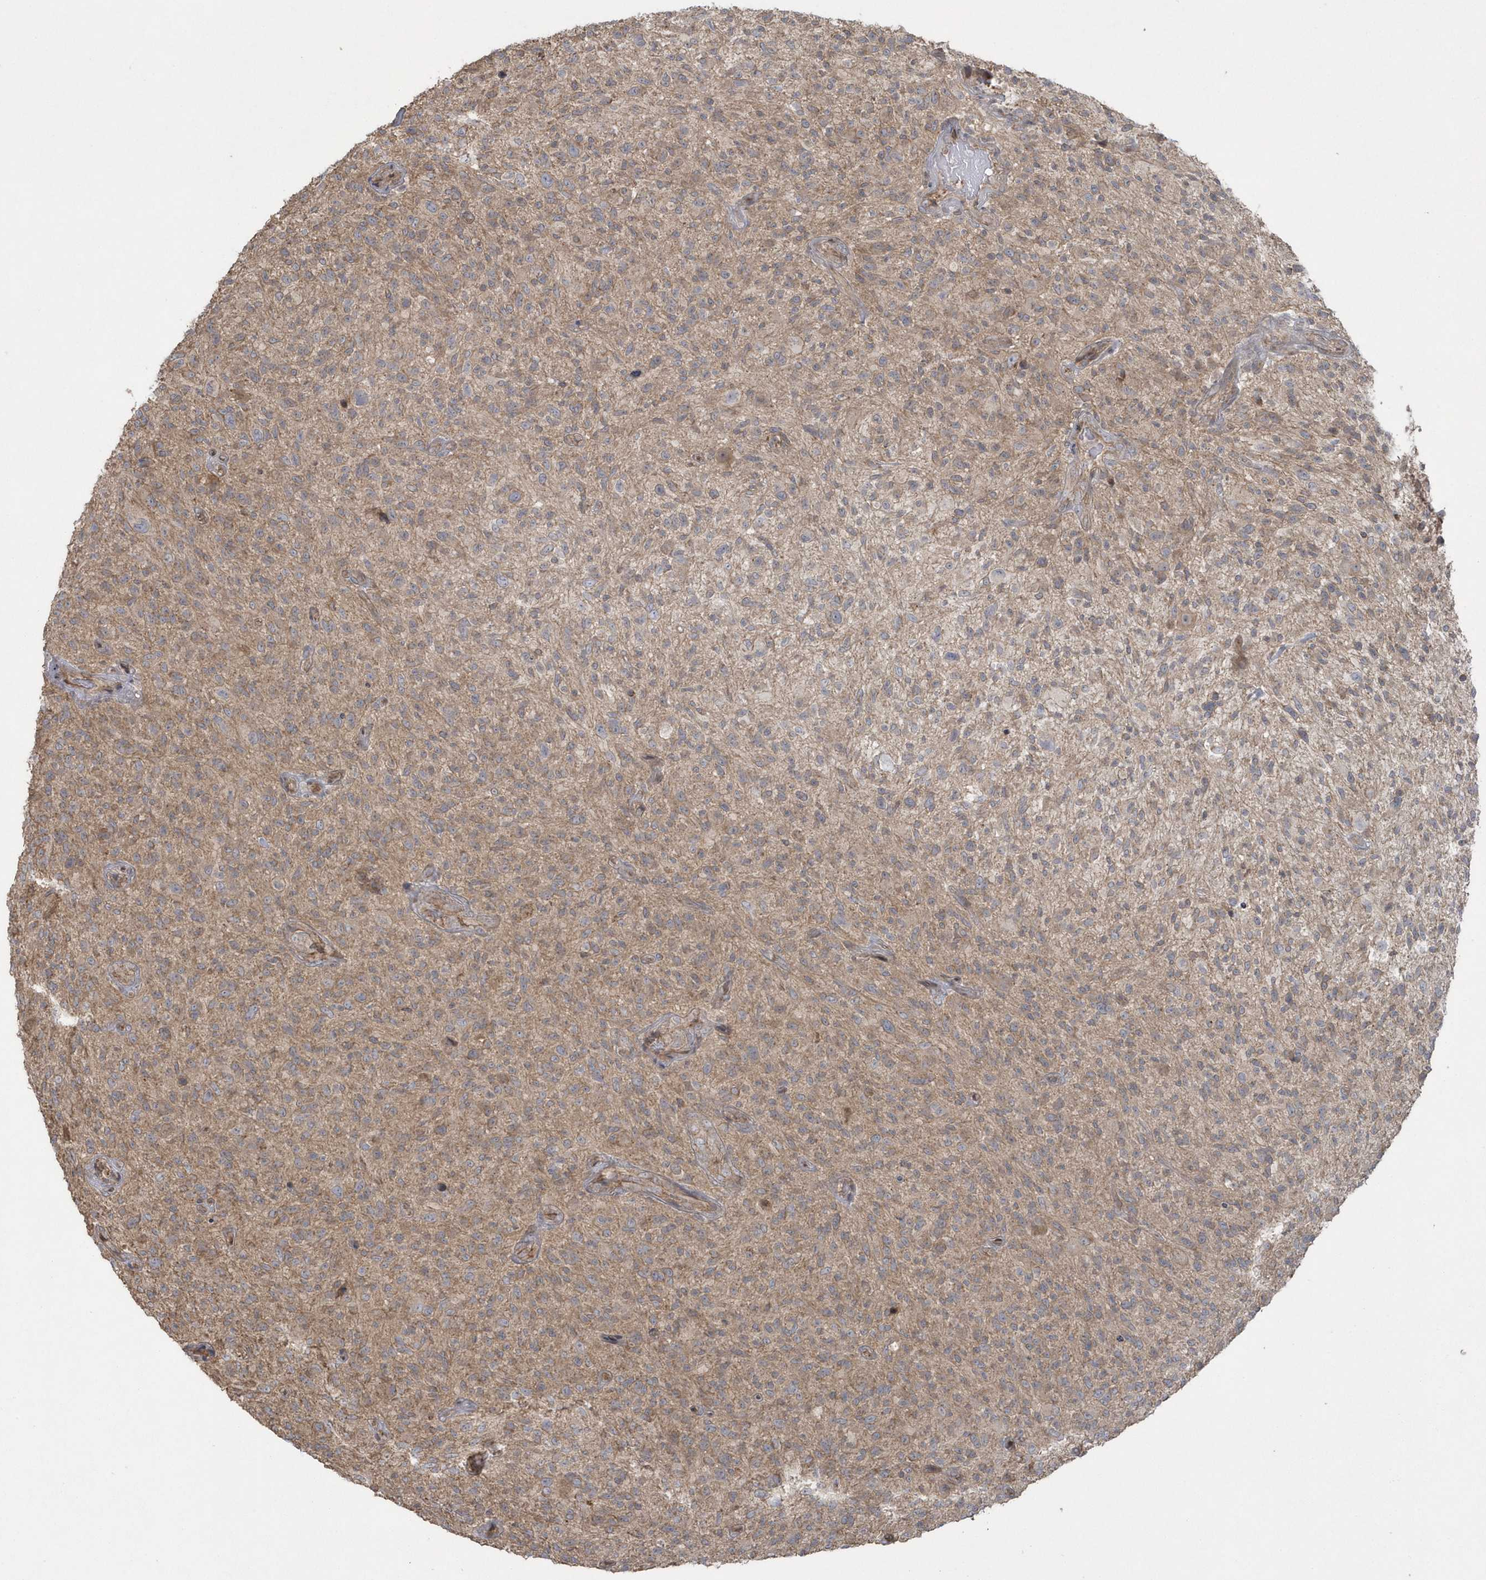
{"staining": {"intensity": "moderate", "quantity": "25%-75%", "location": "cytoplasmic/membranous"}, "tissue": "glioma", "cell_type": "Tumor cells", "image_type": "cancer", "snomed": [{"axis": "morphology", "description": "Glioma, malignant, High grade"}, {"axis": "topography", "description": "Brain"}], "caption": "Protein staining reveals moderate cytoplasmic/membranous staining in about 25%-75% of tumor cells in glioma.", "gene": "ARMC8", "patient": {"sex": "male", "age": 47}}